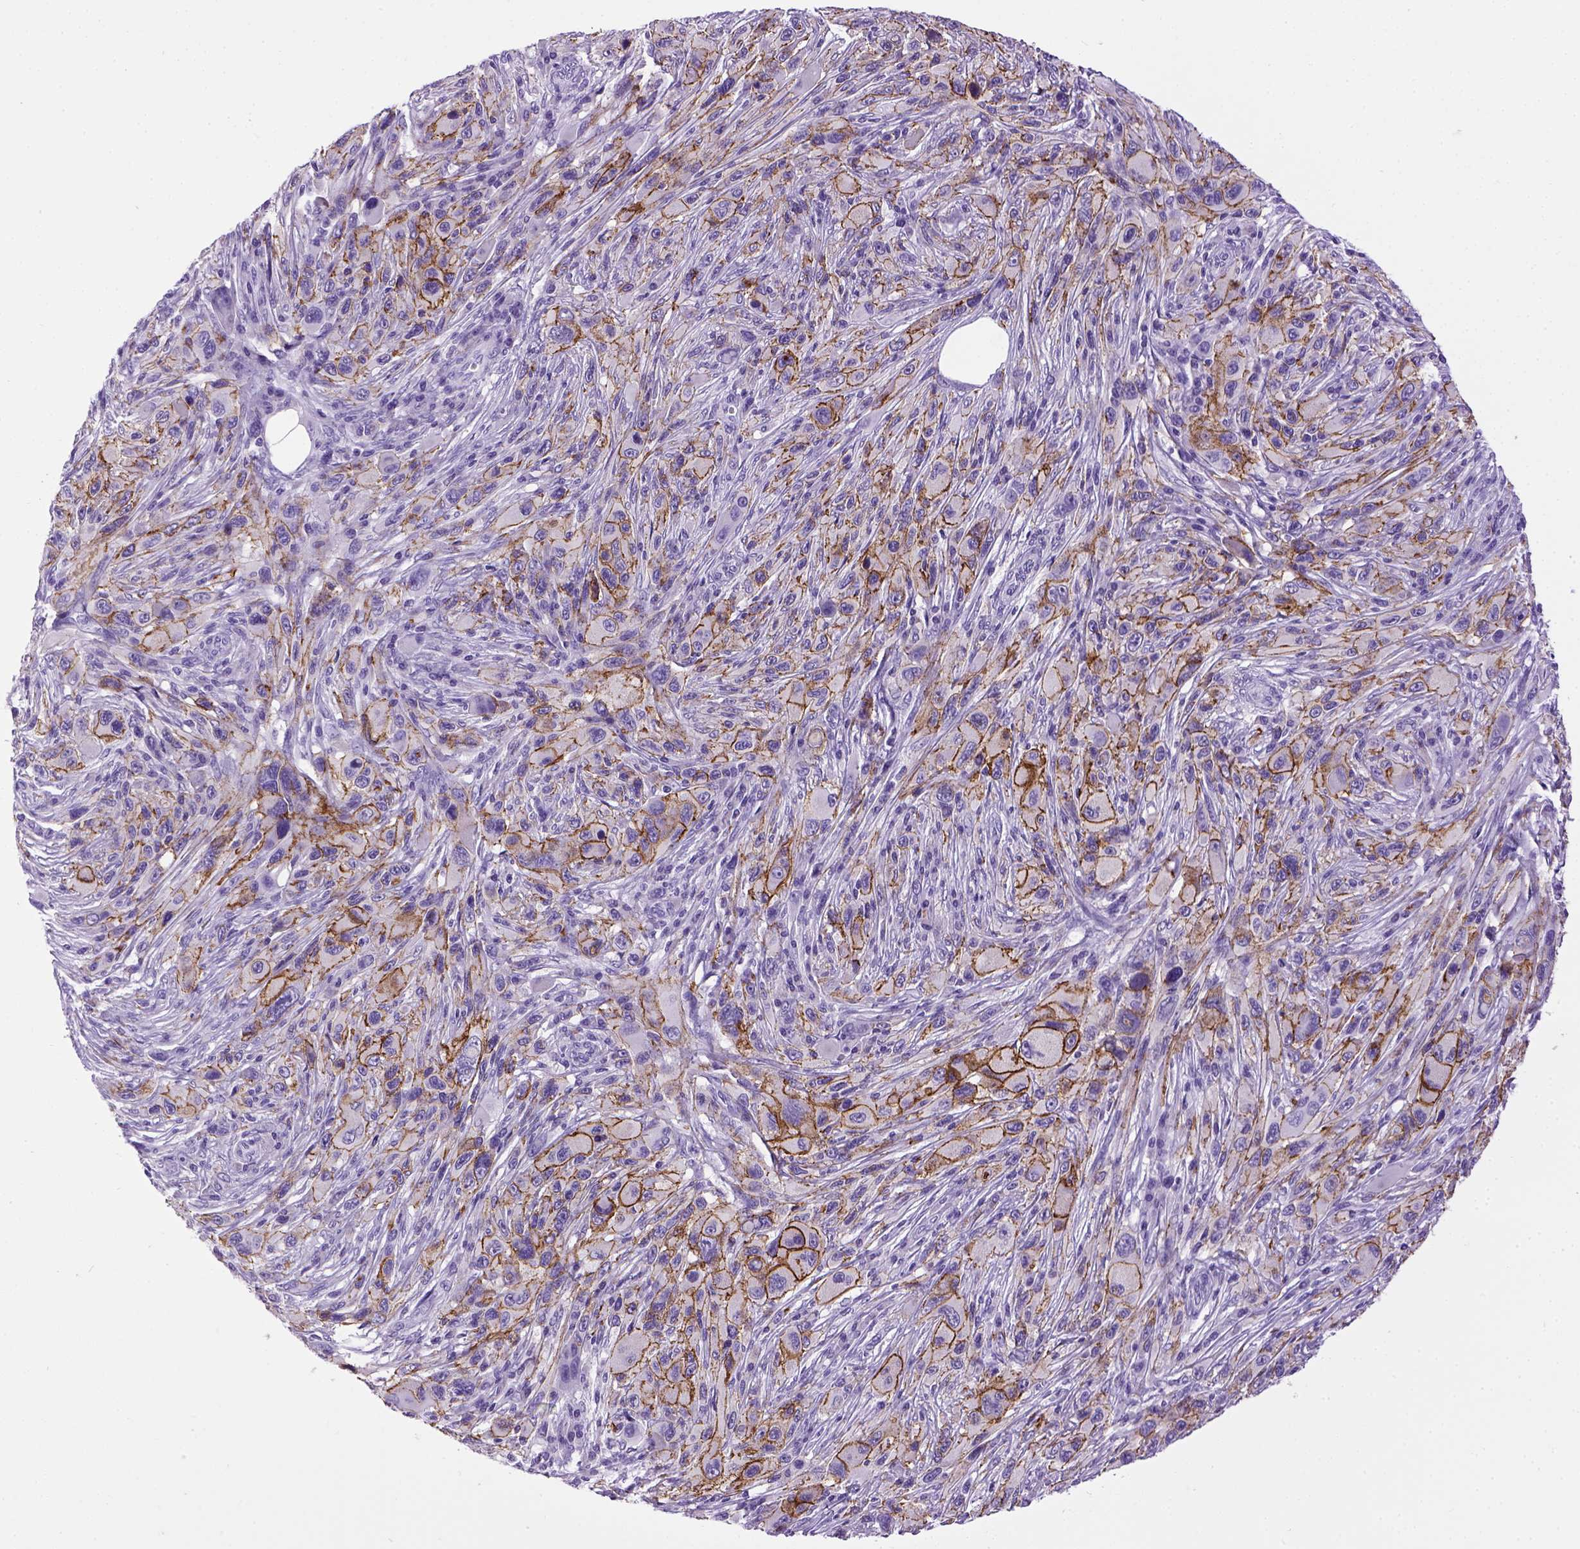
{"staining": {"intensity": "moderate", "quantity": ">75%", "location": "cytoplasmic/membranous"}, "tissue": "melanoma", "cell_type": "Tumor cells", "image_type": "cancer", "snomed": [{"axis": "morphology", "description": "Malignant melanoma, NOS"}, {"axis": "topography", "description": "Skin"}], "caption": "Protein expression analysis of human melanoma reveals moderate cytoplasmic/membranous staining in approximately >75% of tumor cells.", "gene": "CDH1", "patient": {"sex": "male", "age": 53}}